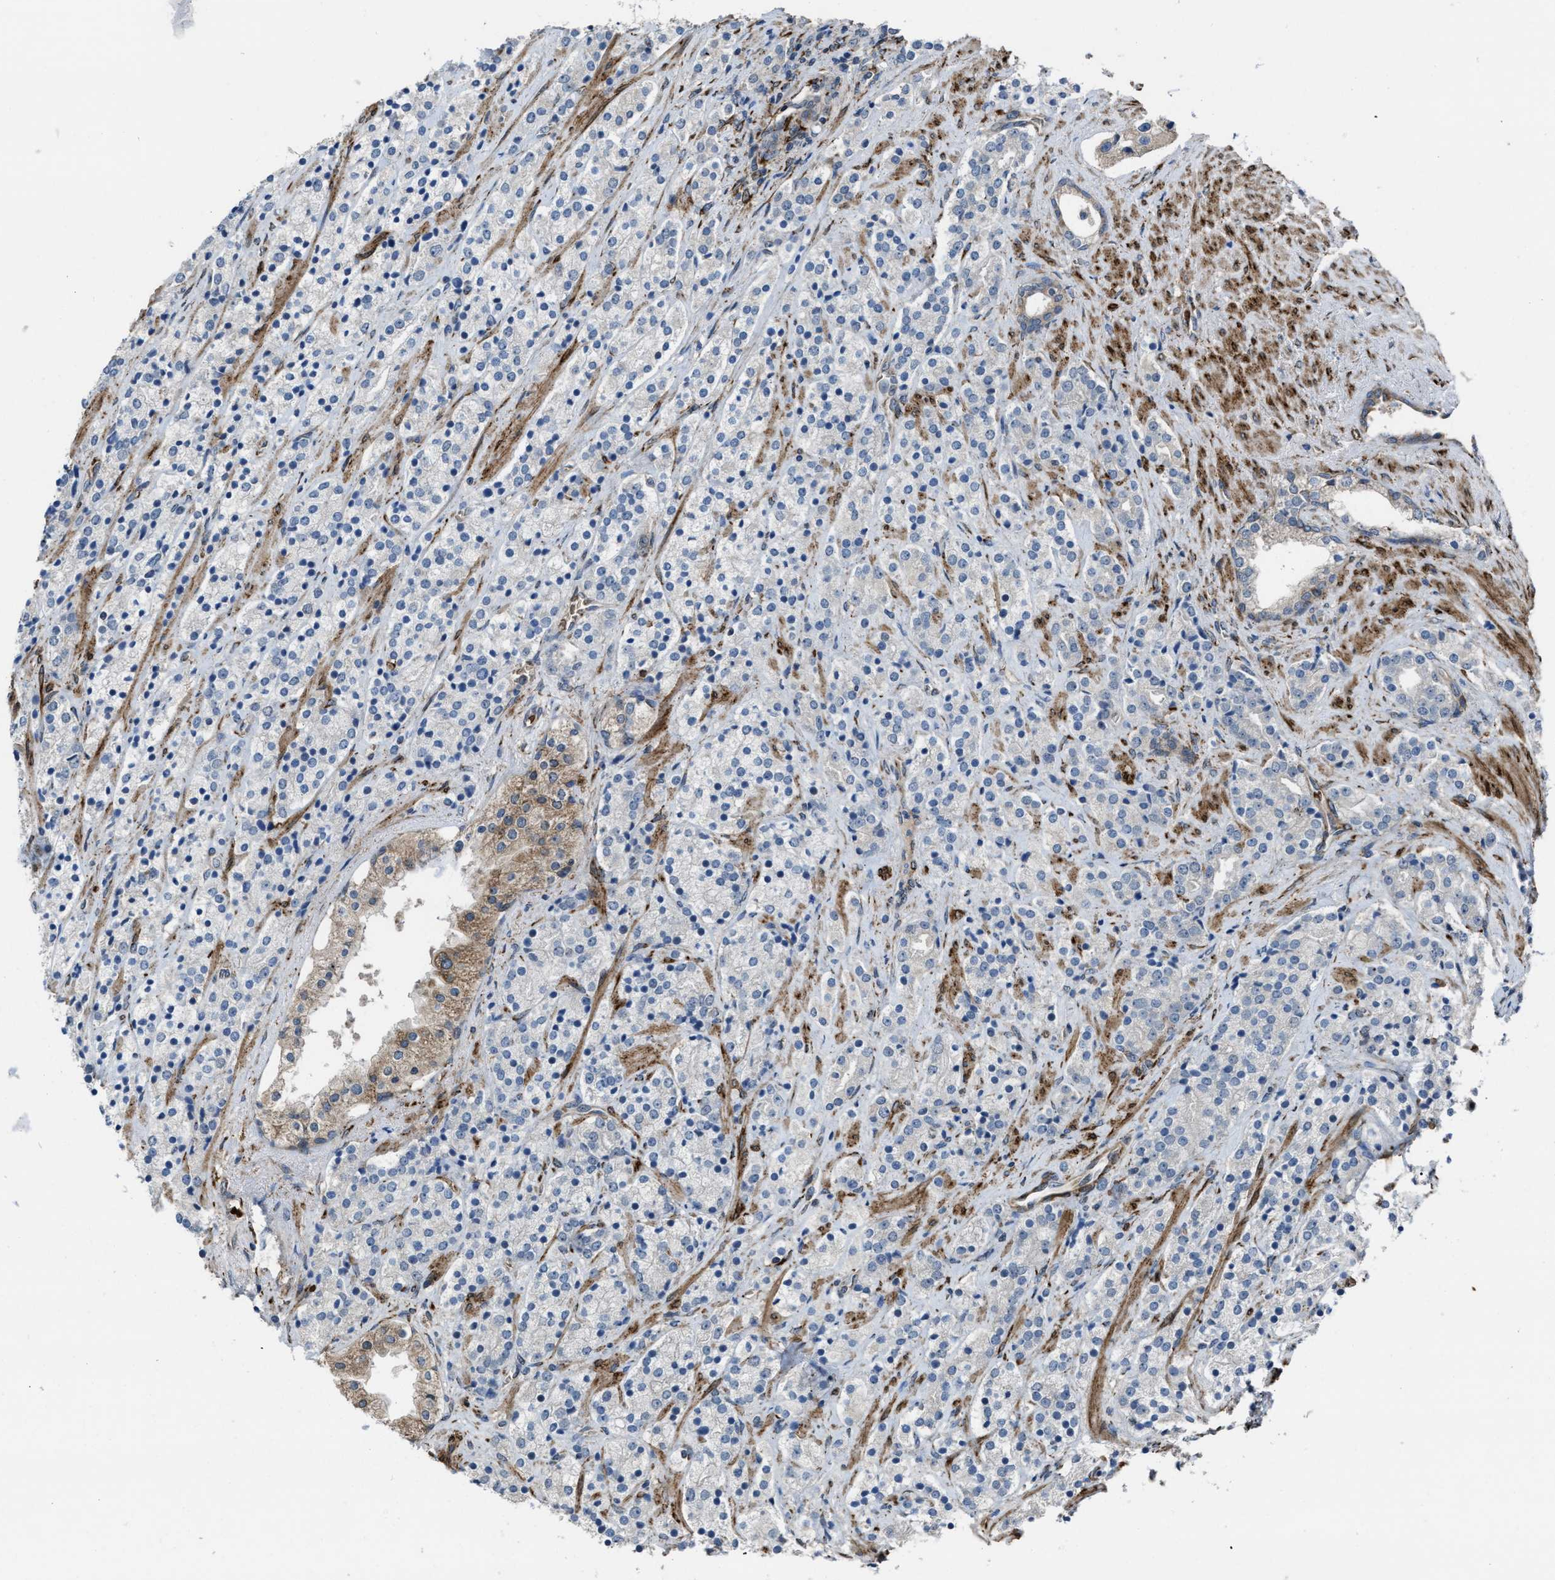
{"staining": {"intensity": "negative", "quantity": "none", "location": "none"}, "tissue": "prostate cancer", "cell_type": "Tumor cells", "image_type": "cancer", "snomed": [{"axis": "morphology", "description": "Adenocarcinoma, High grade"}, {"axis": "topography", "description": "Prostate"}], "caption": "High power microscopy histopathology image of an immunohistochemistry (IHC) photomicrograph of prostate cancer, revealing no significant staining in tumor cells. Brightfield microscopy of immunohistochemistry stained with DAB (3,3'-diaminobenzidine) (brown) and hematoxylin (blue), captured at high magnification.", "gene": "SELENOM", "patient": {"sex": "male", "age": 71}}